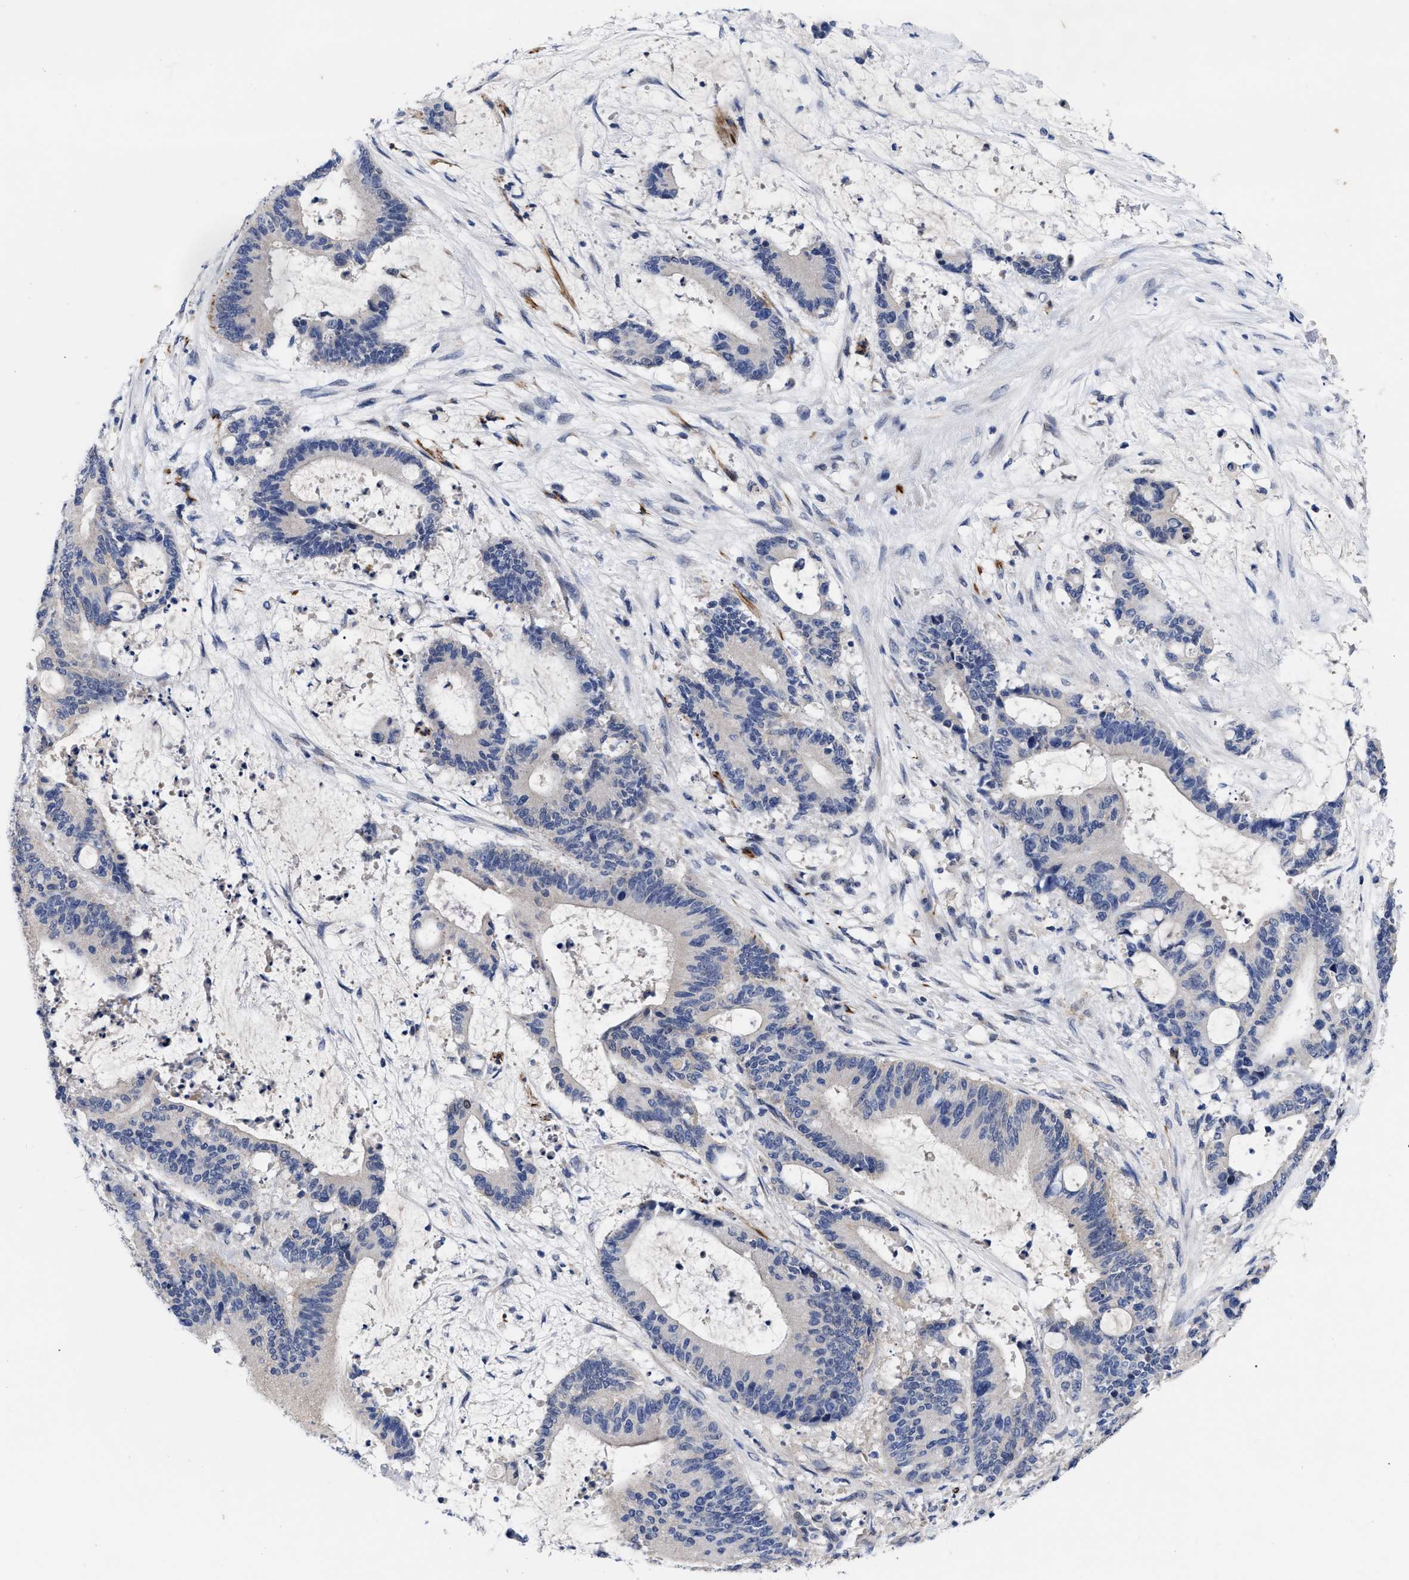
{"staining": {"intensity": "negative", "quantity": "none", "location": "none"}, "tissue": "liver cancer", "cell_type": "Tumor cells", "image_type": "cancer", "snomed": [{"axis": "morphology", "description": "Normal tissue, NOS"}, {"axis": "morphology", "description": "Cholangiocarcinoma"}, {"axis": "topography", "description": "Liver"}, {"axis": "topography", "description": "Peripheral nerve tissue"}], "caption": "This is an immunohistochemistry micrograph of cholangiocarcinoma (liver). There is no expression in tumor cells.", "gene": "CCN5", "patient": {"sex": "female", "age": 73}}